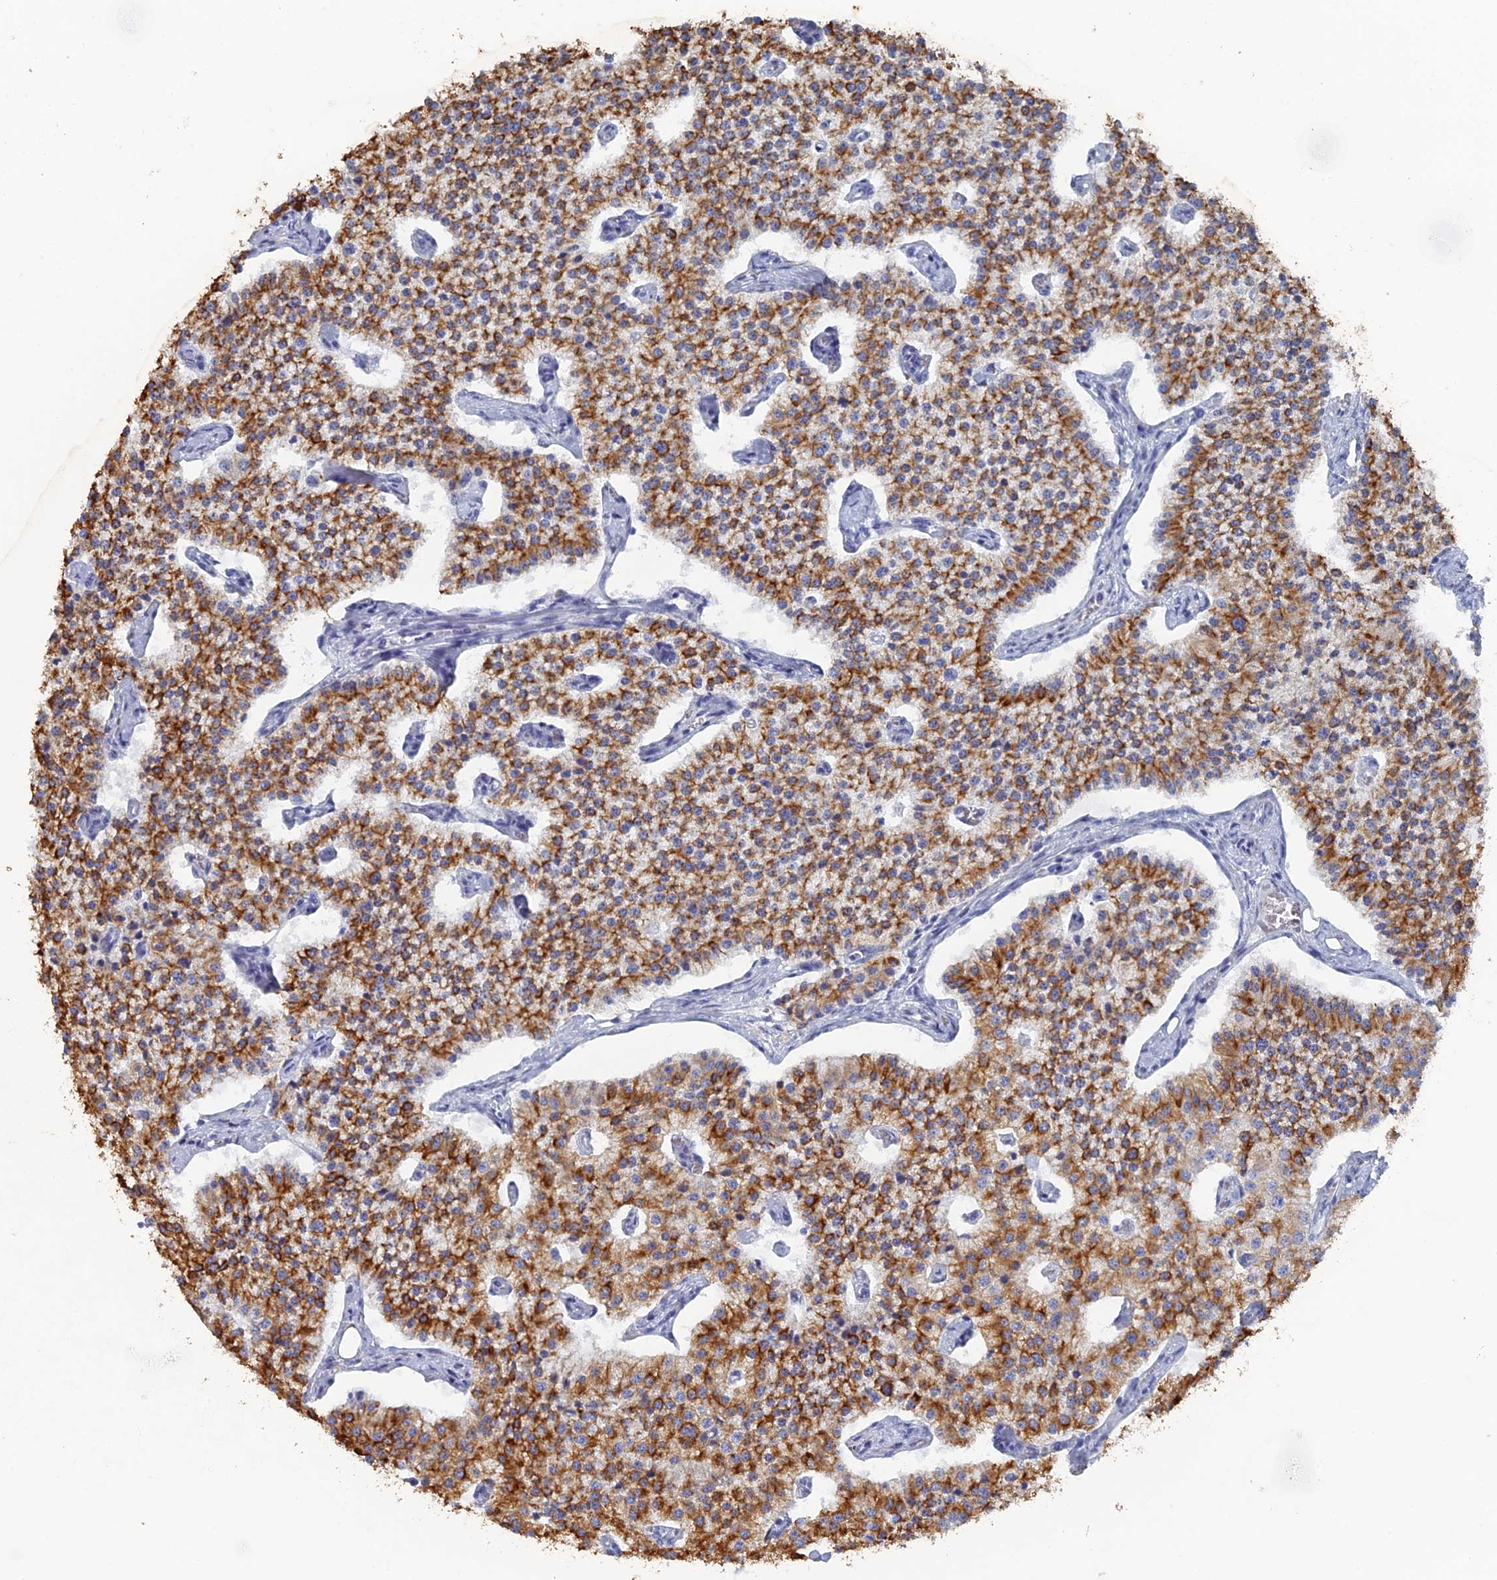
{"staining": {"intensity": "strong", "quantity": "25%-75%", "location": "cytoplasmic/membranous"}, "tissue": "carcinoid", "cell_type": "Tumor cells", "image_type": "cancer", "snomed": [{"axis": "morphology", "description": "Carcinoid, malignant, NOS"}, {"axis": "topography", "description": "Colon"}], "caption": "Strong cytoplasmic/membranous positivity for a protein is identified in approximately 25%-75% of tumor cells of carcinoid using immunohistochemistry (IHC).", "gene": "SRFBP1", "patient": {"sex": "female", "age": 52}}